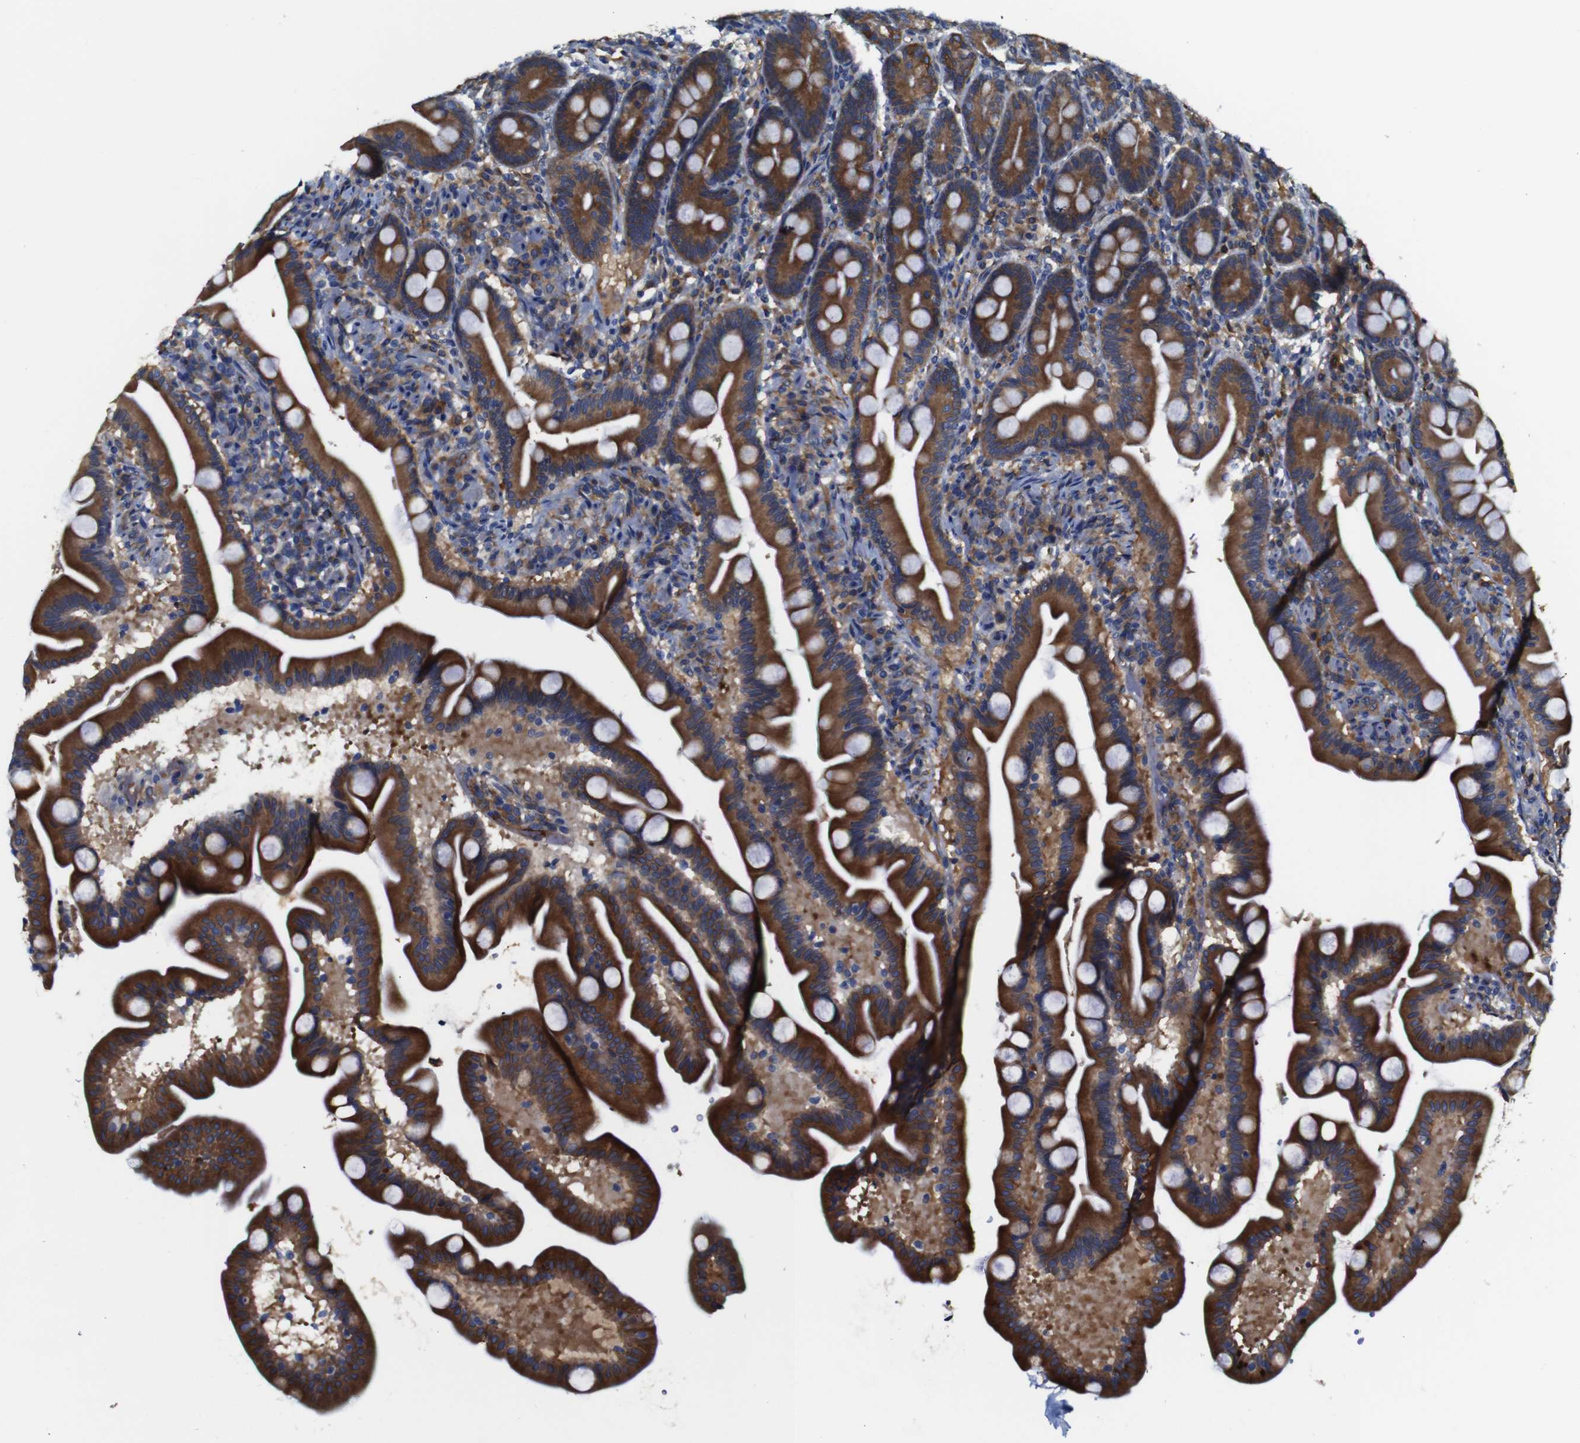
{"staining": {"intensity": "strong", "quantity": ">75%", "location": "cytoplasmic/membranous"}, "tissue": "duodenum", "cell_type": "Glandular cells", "image_type": "normal", "snomed": [{"axis": "morphology", "description": "Normal tissue, NOS"}, {"axis": "topography", "description": "Duodenum"}], "caption": "Duodenum stained with DAB IHC reveals high levels of strong cytoplasmic/membranous positivity in about >75% of glandular cells.", "gene": "CLCC1", "patient": {"sex": "male", "age": 54}}